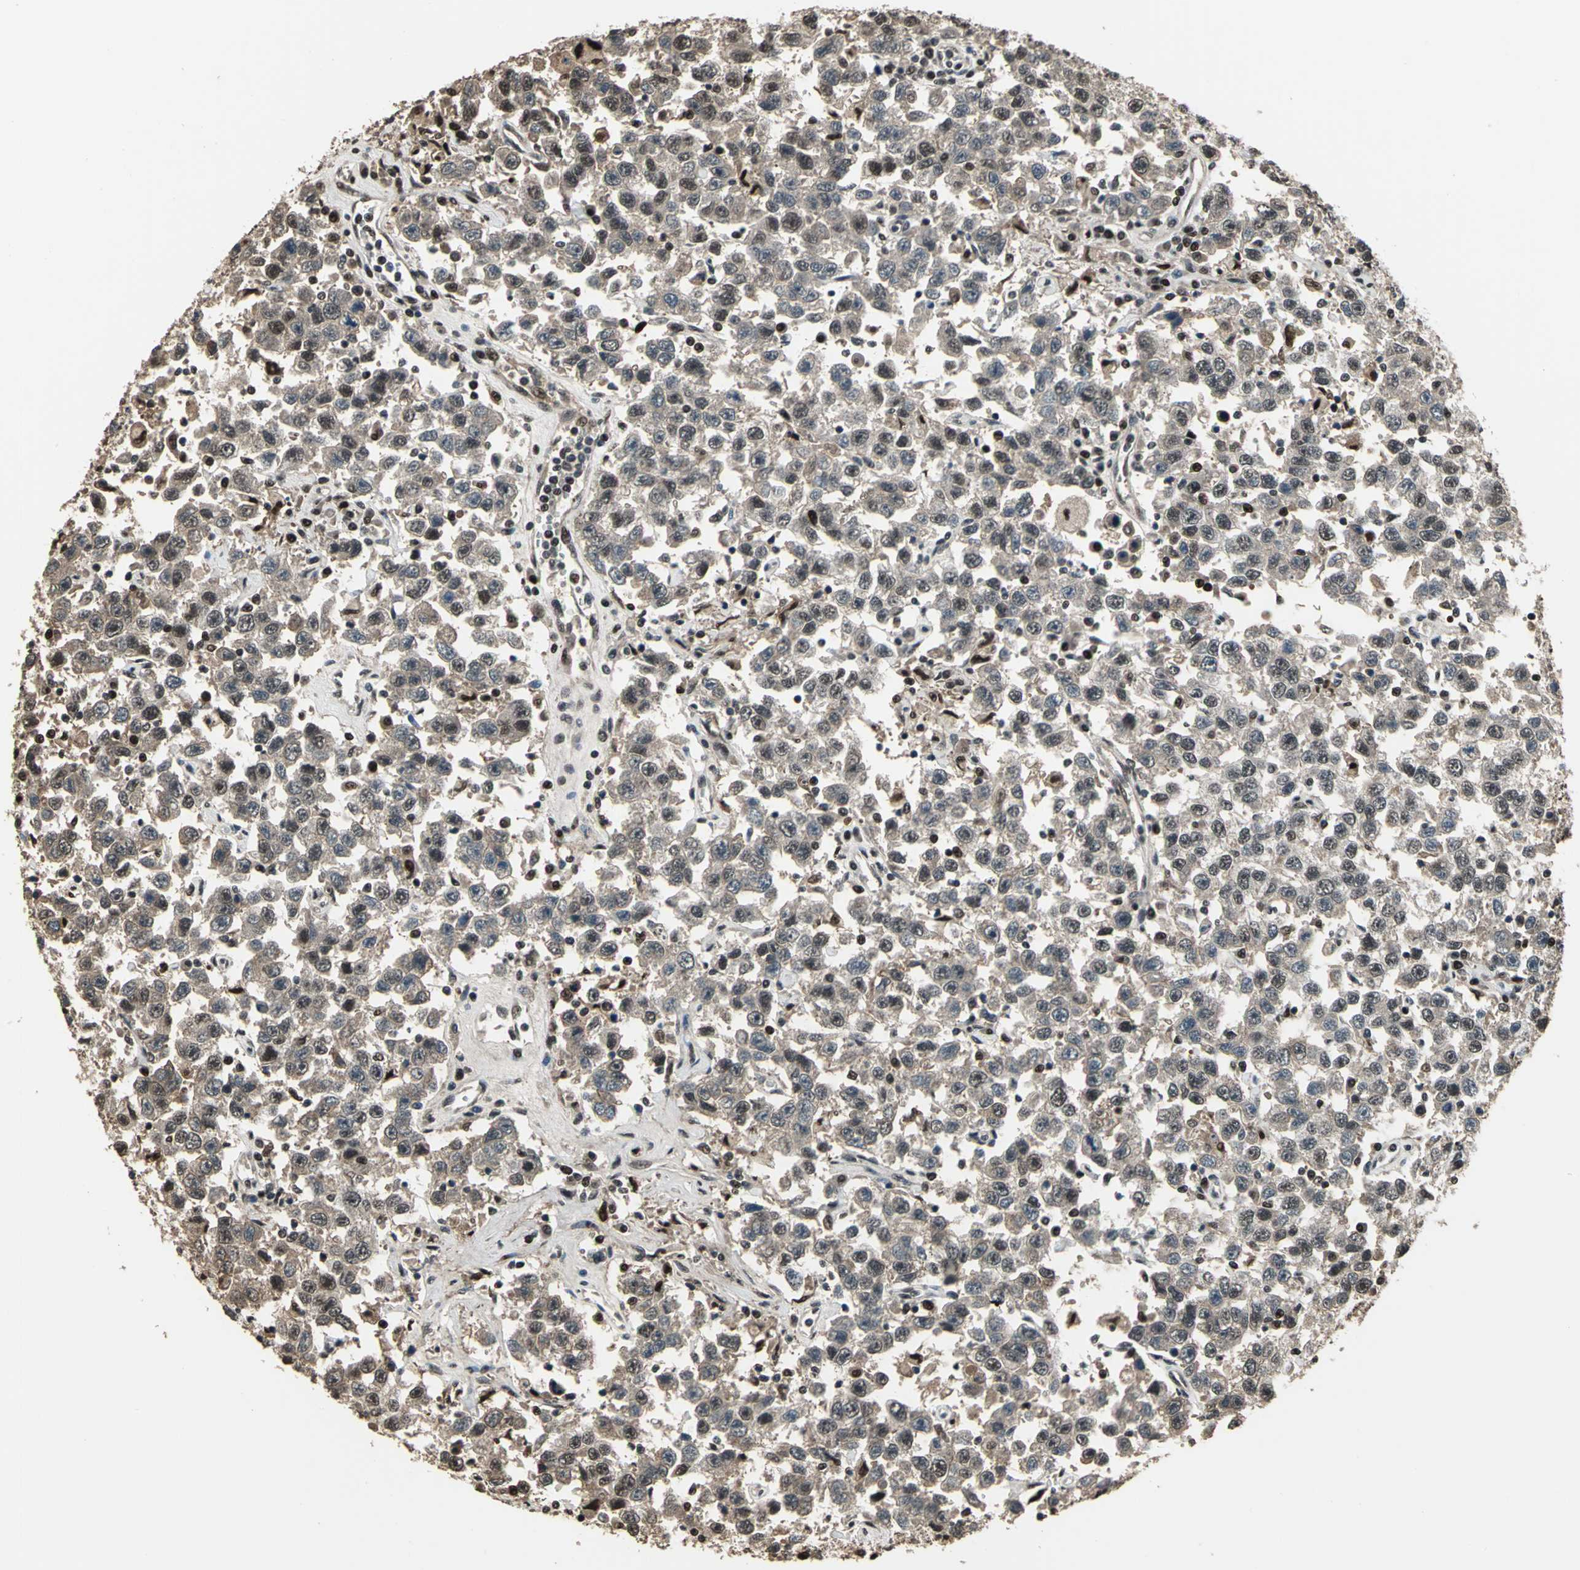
{"staining": {"intensity": "moderate", "quantity": ">75%", "location": "nuclear"}, "tissue": "testis cancer", "cell_type": "Tumor cells", "image_type": "cancer", "snomed": [{"axis": "morphology", "description": "Seminoma, NOS"}, {"axis": "topography", "description": "Testis"}], "caption": "This is an image of immunohistochemistry staining of testis cancer (seminoma), which shows moderate staining in the nuclear of tumor cells.", "gene": "MIS18BP1", "patient": {"sex": "male", "age": 41}}